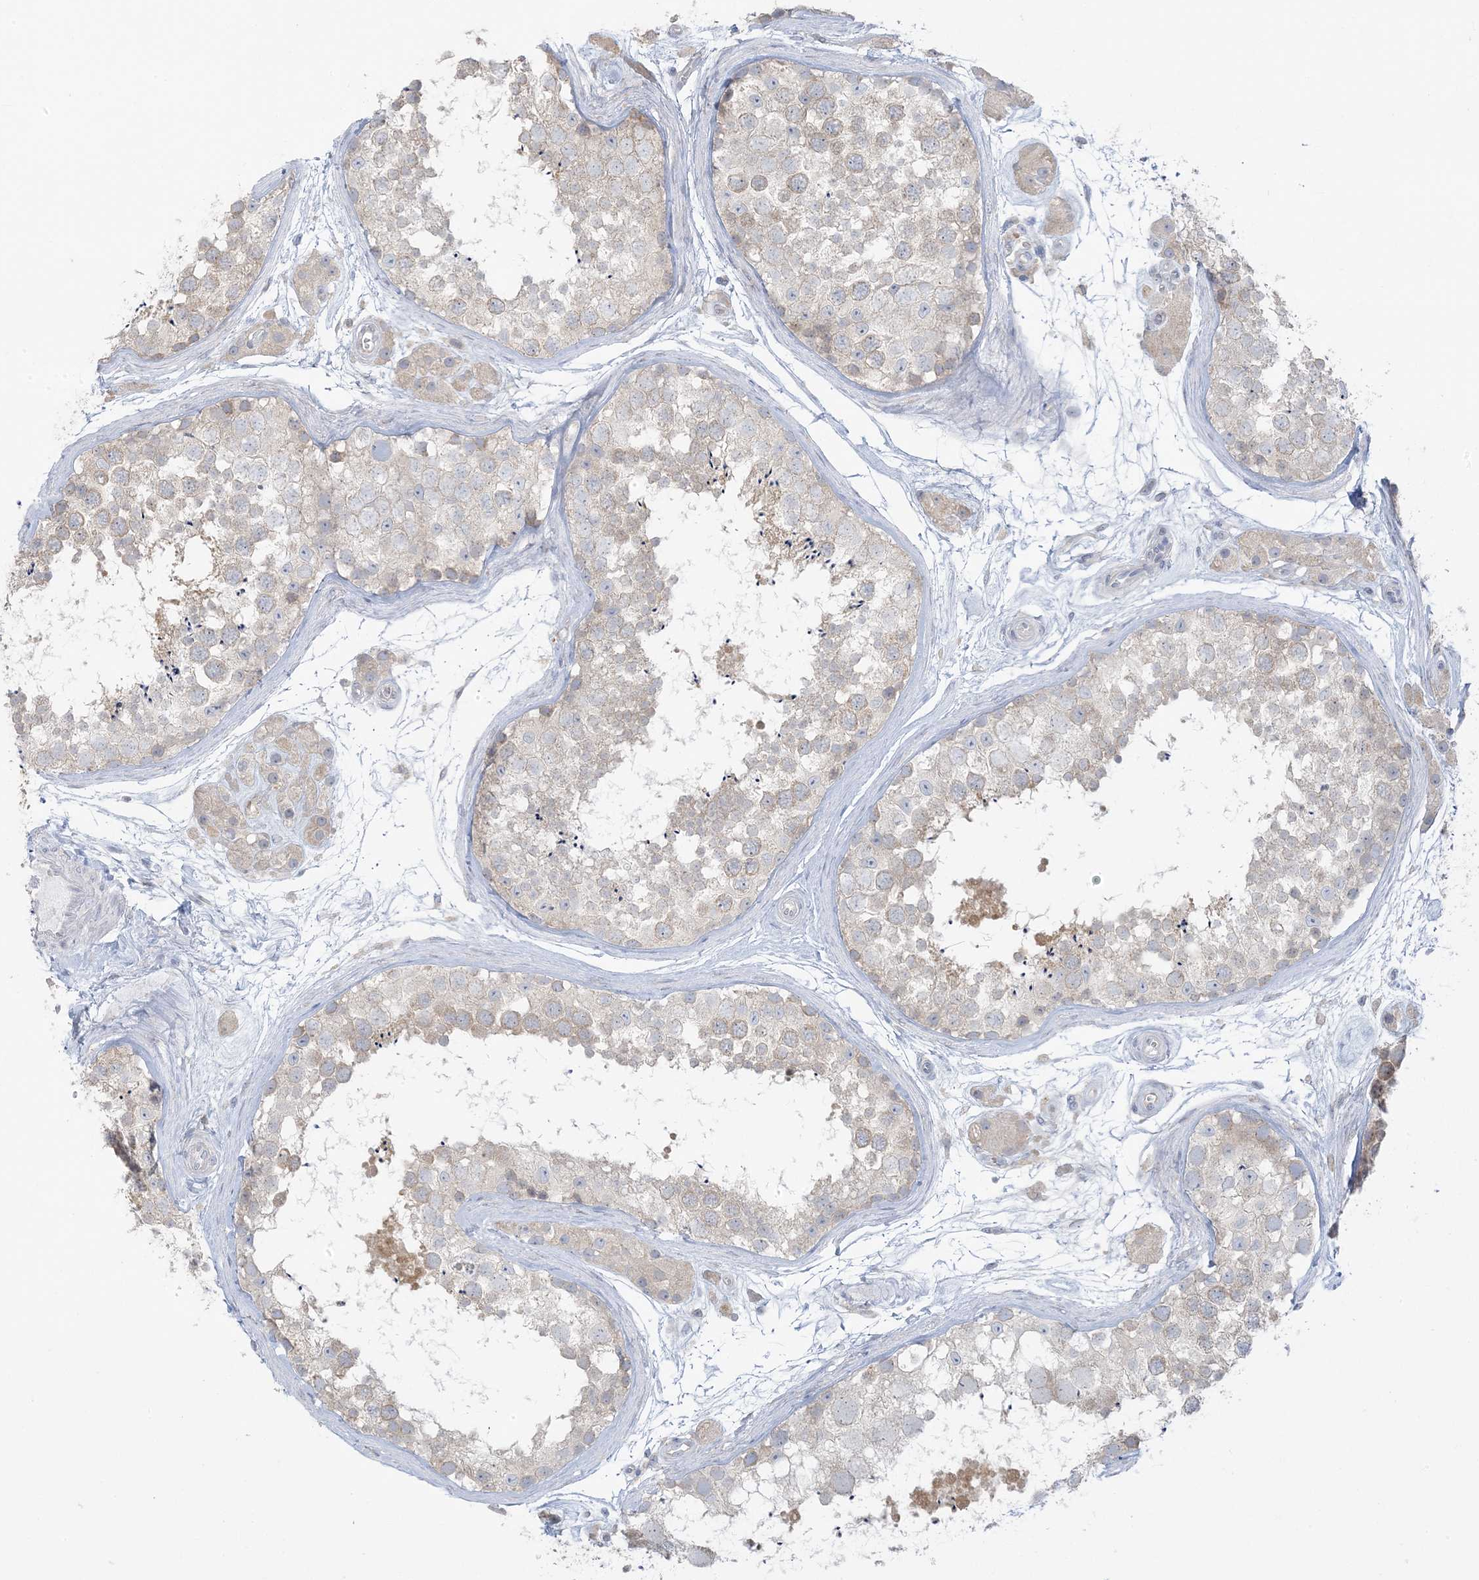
{"staining": {"intensity": "weak", "quantity": "<25%", "location": "cytoplasmic/membranous"}, "tissue": "testis", "cell_type": "Cells in seminiferous ducts", "image_type": "normal", "snomed": [{"axis": "morphology", "description": "Normal tissue, NOS"}, {"axis": "topography", "description": "Testis"}], "caption": "A high-resolution micrograph shows immunohistochemistry staining of benign testis, which exhibits no significant staining in cells in seminiferous ducts.", "gene": "EEFSEC", "patient": {"sex": "male", "age": 56}}